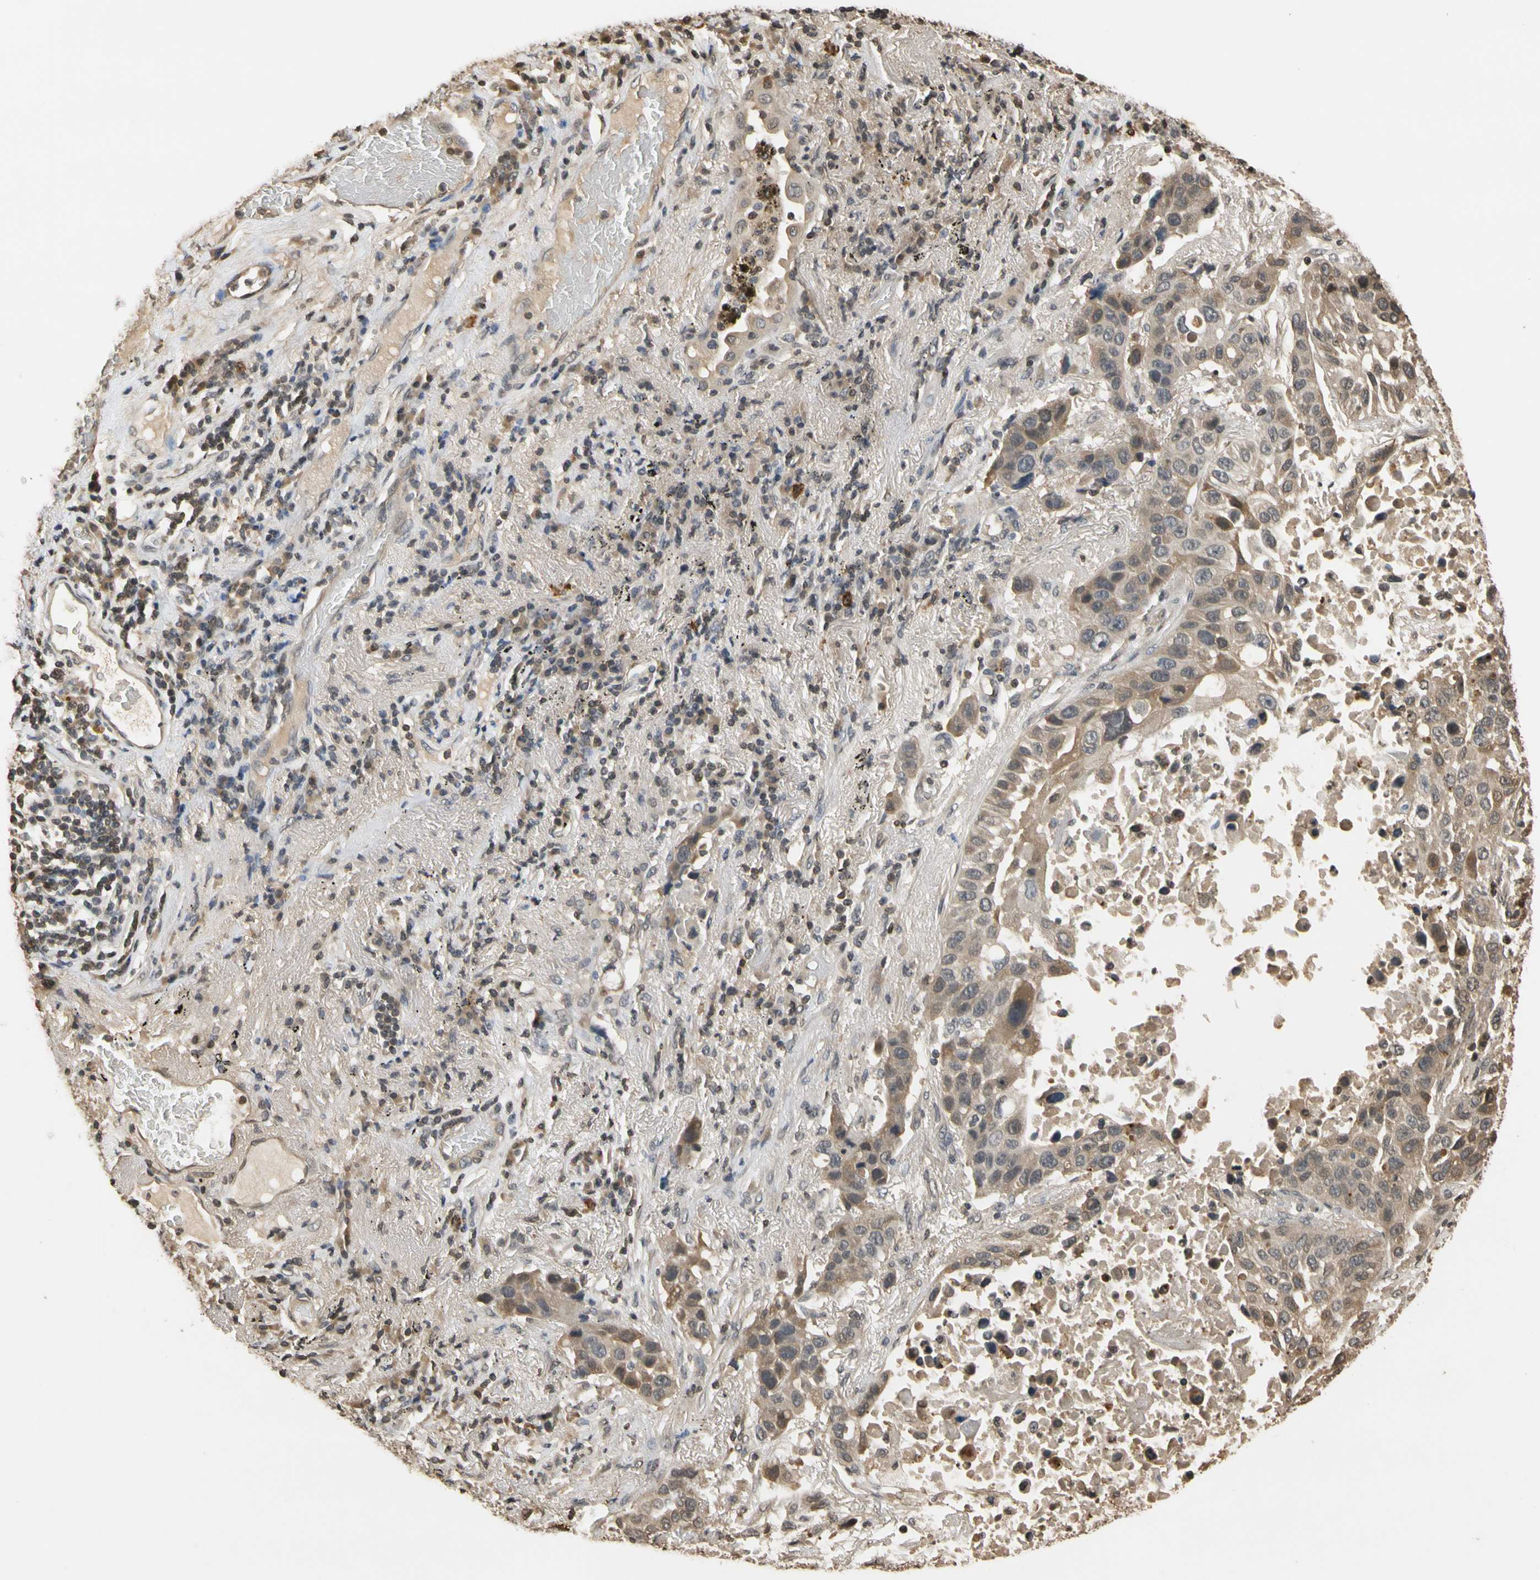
{"staining": {"intensity": "moderate", "quantity": ">75%", "location": "cytoplasmic/membranous"}, "tissue": "lung cancer", "cell_type": "Tumor cells", "image_type": "cancer", "snomed": [{"axis": "morphology", "description": "Squamous cell carcinoma, NOS"}, {"axis": "topography", "description": "Lung"}], "caption": "The photomicrograph shows a brown stain indicating the presence of a protein in the cytoplasmic/membranous of tumor cells in lung squamous cell carcinoma.", "gene": "SOD1", "patient": {"sex": "male", "age": 57}}